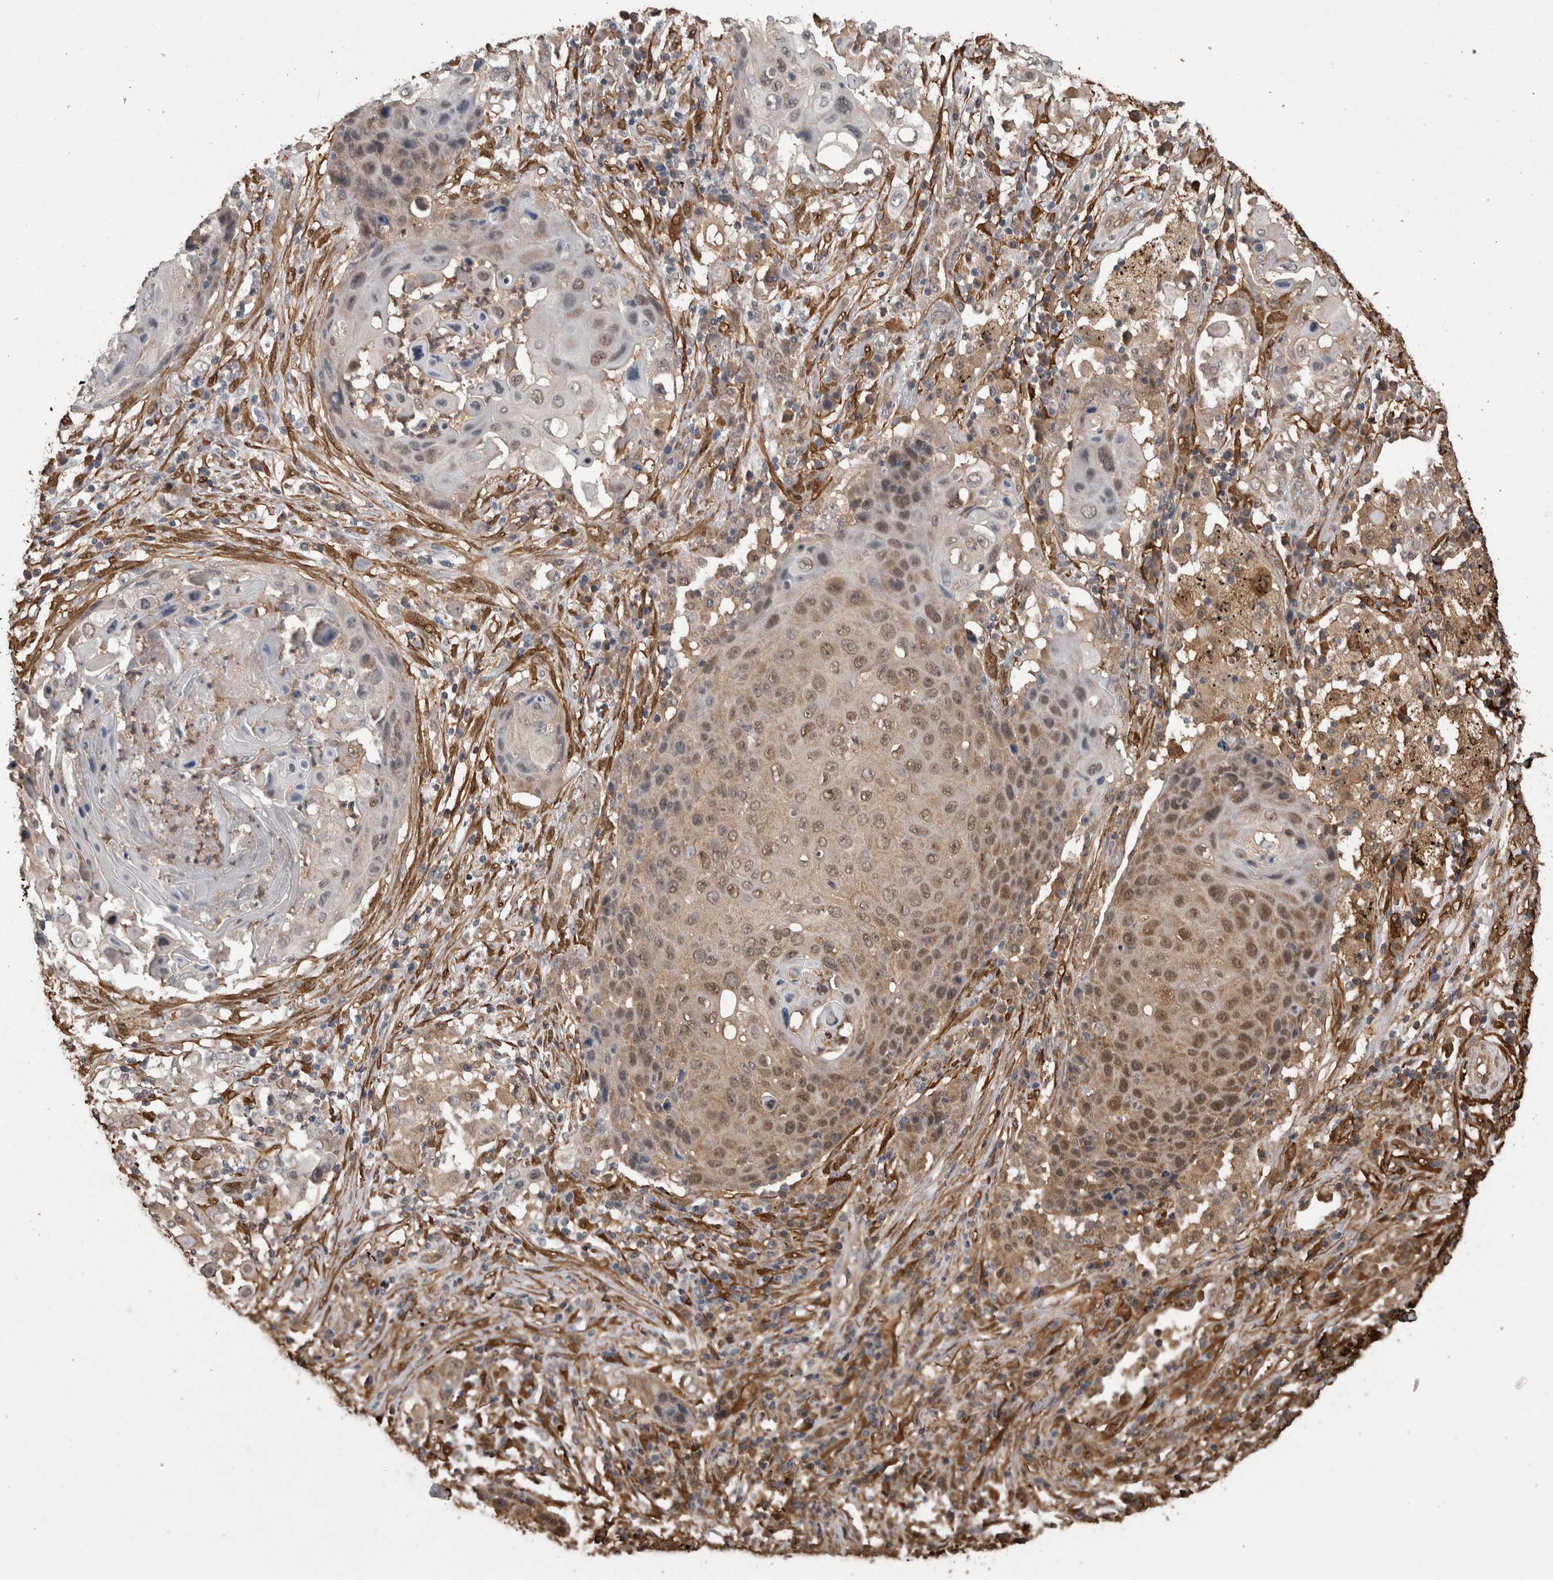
{"staining": {"intensity": "weak", "quantity": "25%-75%", "location": "nuclear"}, "tissue": "lung cancer", "cell_type": "Tumor cells", "image_type": "cancer", "snomed": [{"axis": "morphology", "description": "Squamous cell carcinoma, NOS"}, {"axis": "topography", "description": "Lung"}], "caption": "IHC (DAB (3,3'-diaminobenzidine)) staining of squamous cell carcinoma (lung) shows weak nuclear protein positivity in about 25%-75% of tumor cells. Nuclei are stained in blue.", "gene": "LXN", "patient": {"sex": "female", "age": 63}}